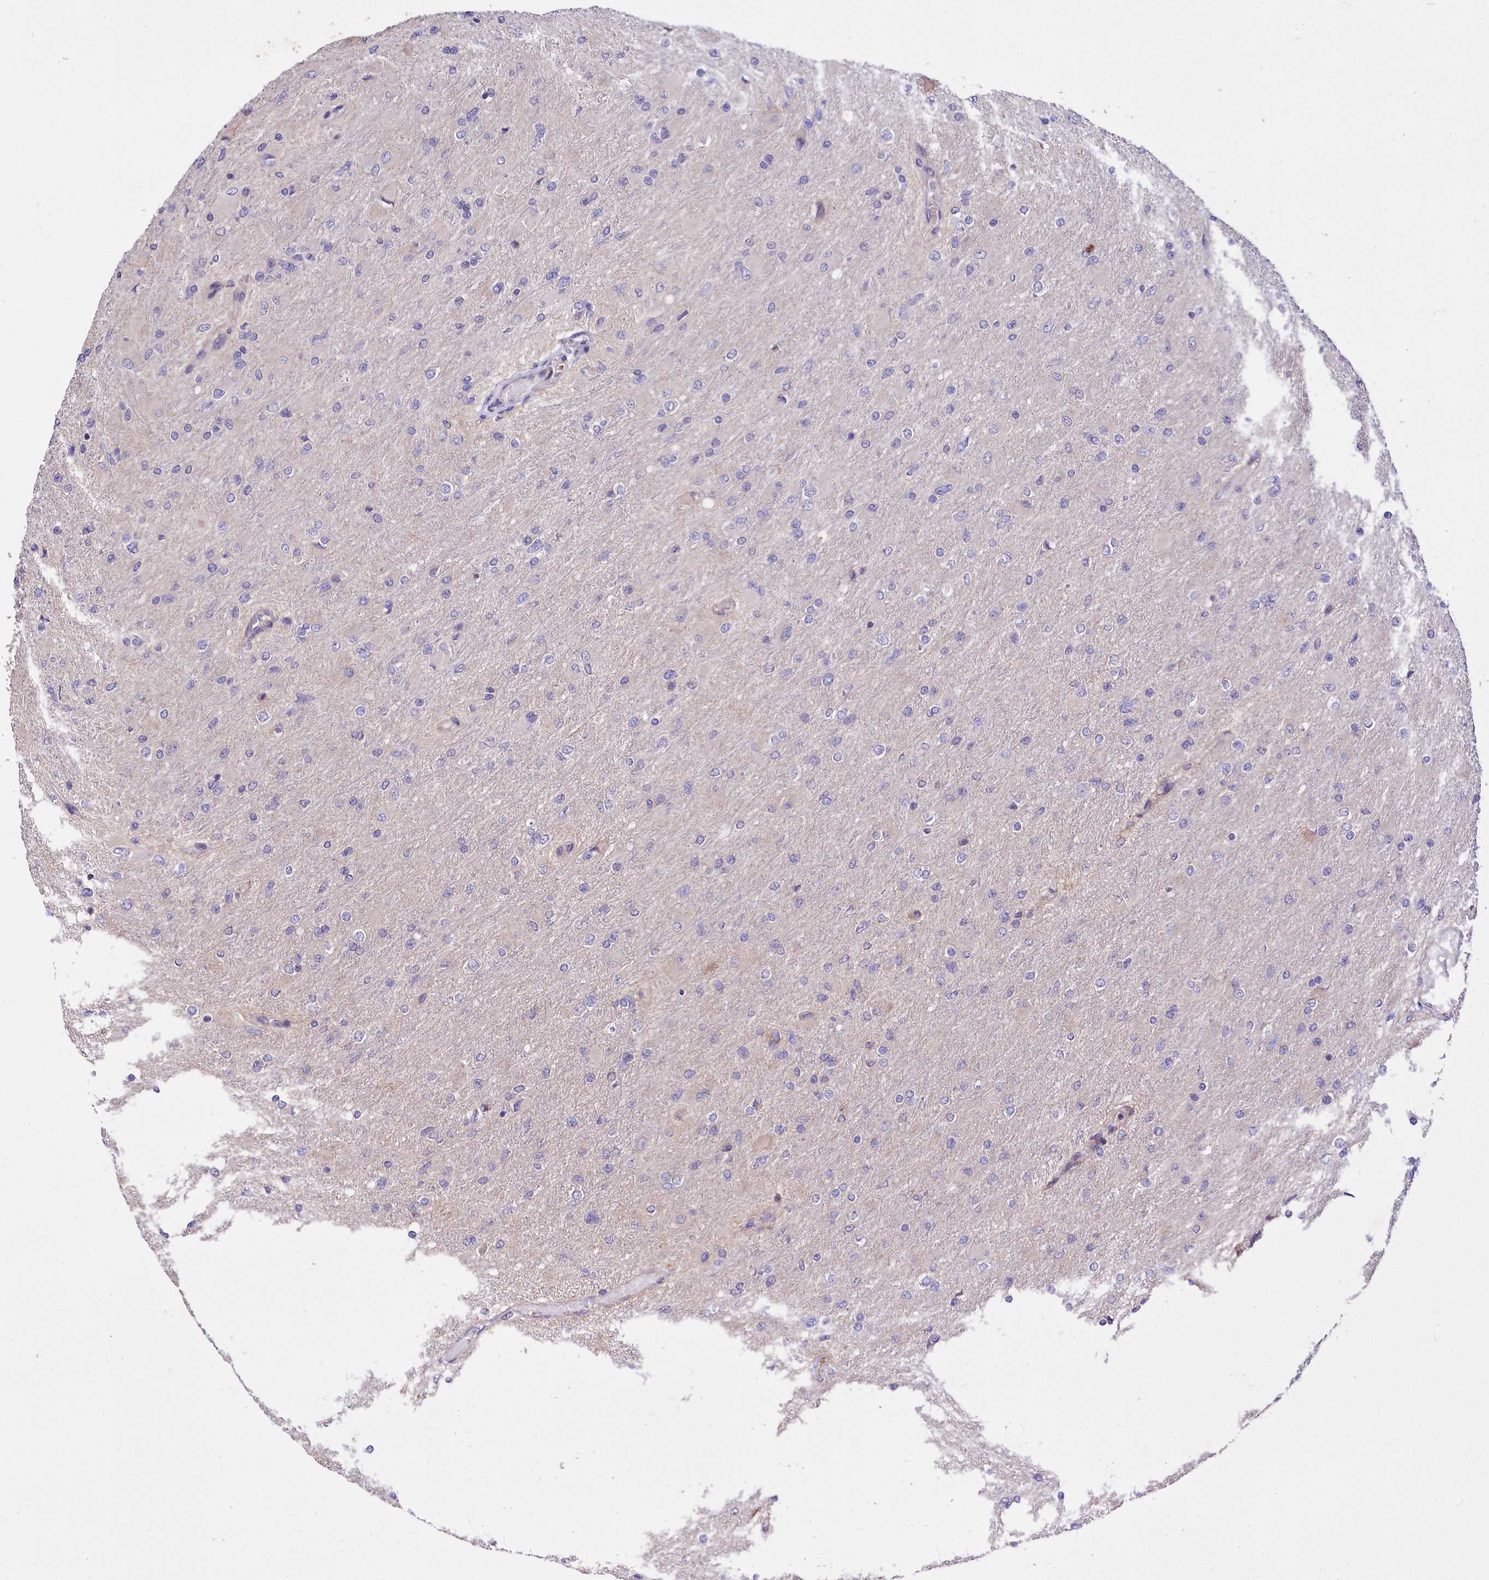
{"staining": {"intensity": "negative", "quantity": "none", "location": "none"}, "tissue": "glioma", "cell_type": "Tumor cells", "image_type": "cancer", "snomed": [{"axis": "morphology", "description": "Glioma, malignant, High grade"}, {"axis": "topography", "description": "Cerebral cortex"}], "caption": "A photomicrograph of human glioma is negative for staining in tumor cells.", "gene": "RPUSD3", "patient": {"sex": "female", "age": 36}}